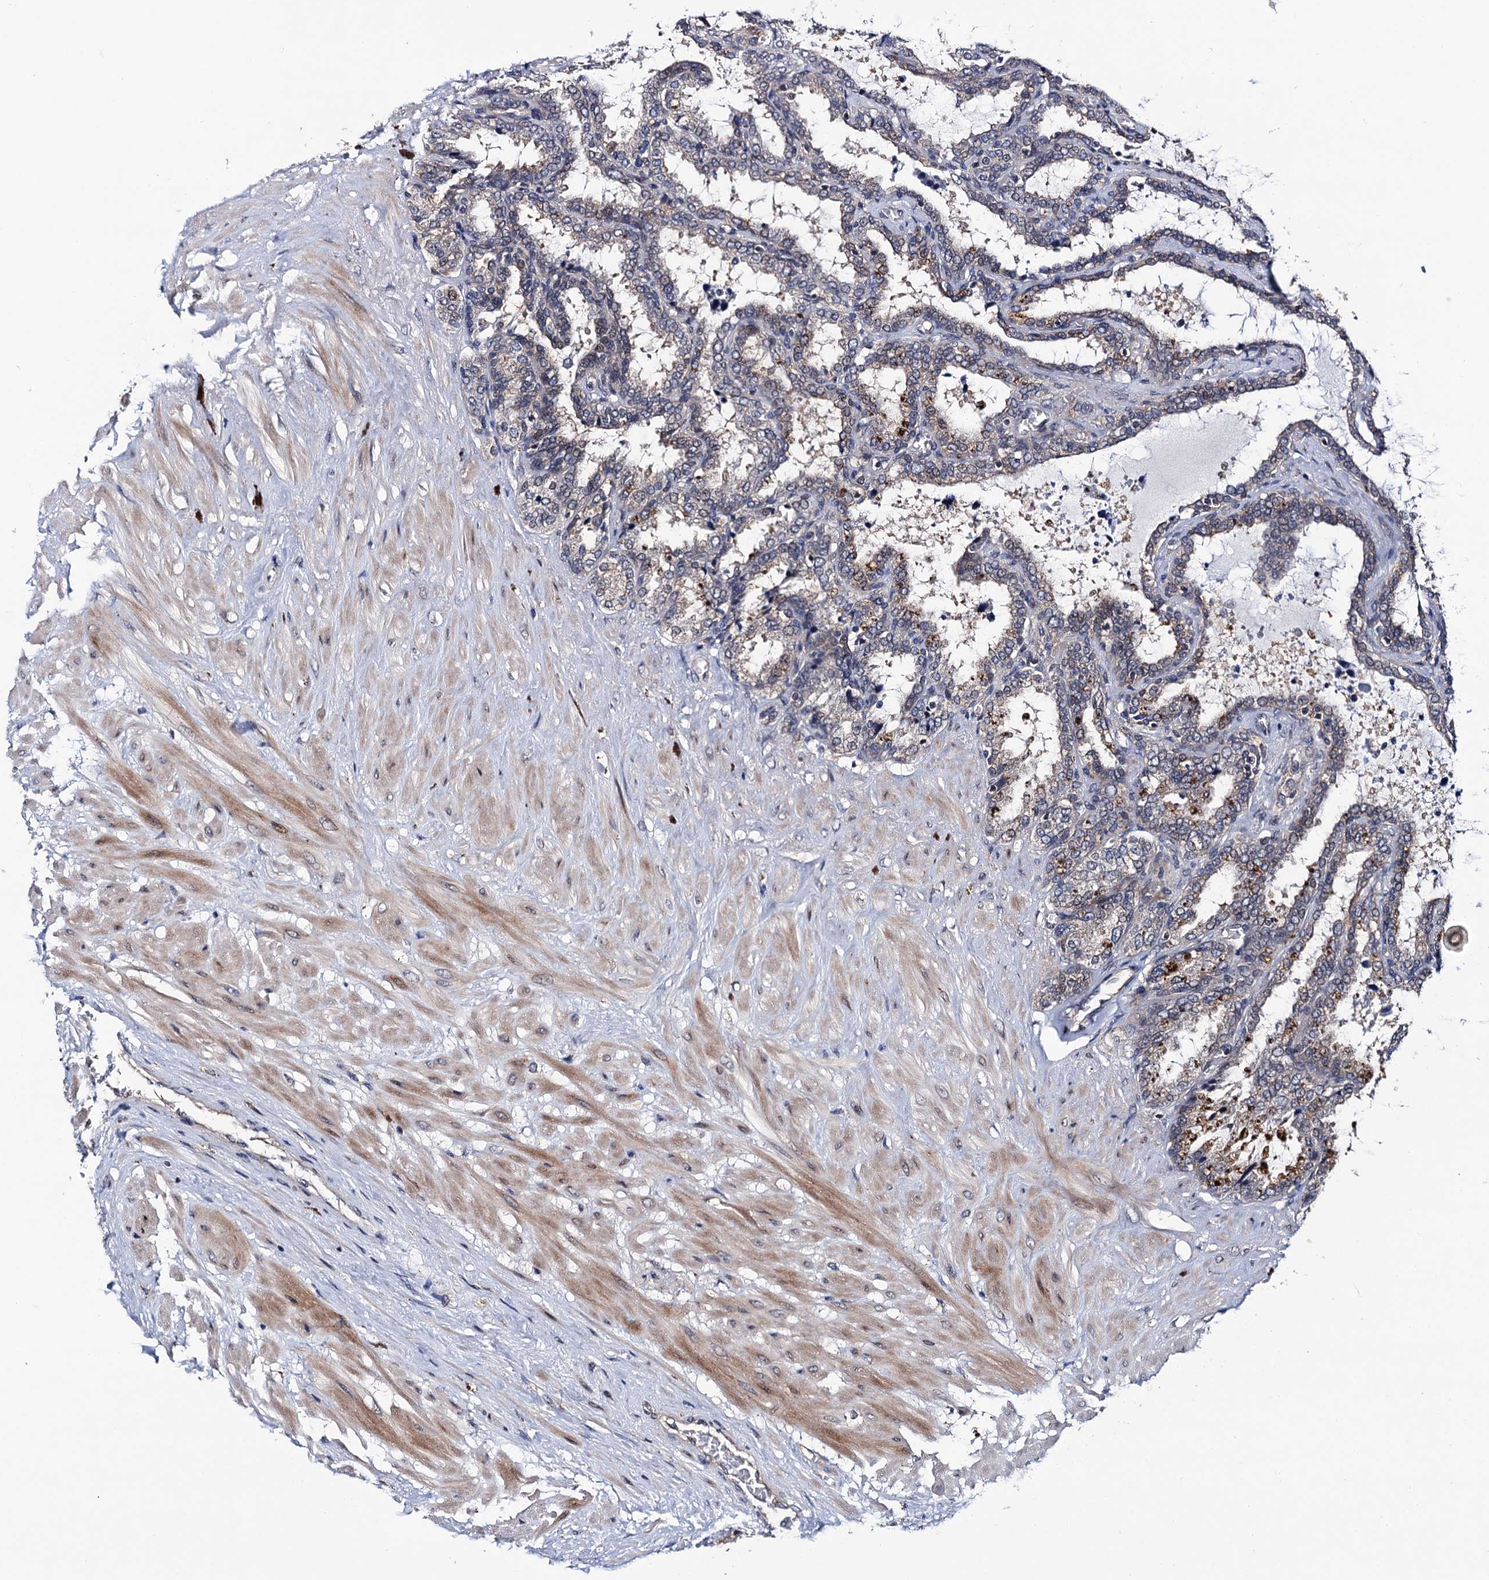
{"staining": {"intensity": "moderate", "quantity": "25%-75%", "location": "cytoplasmic/membranous"}, "tissue": "seminal vesicle", "cell_type": "Glandular cells", "image_type": "normal", "snomed": [{"axis": "morphology", "description": "Normal tissue, NOS"}, {"axis": "topography", "description": "Seminal veicle"}], "caption": "This image demonstrates IHC staining of benign seminal vesicle, with medium moderate cytoplasmic/membranous expression in about 25%-75% of glandular cells.", "gene": "VPS35", "patient": {"sex": "male", "age": 46}}